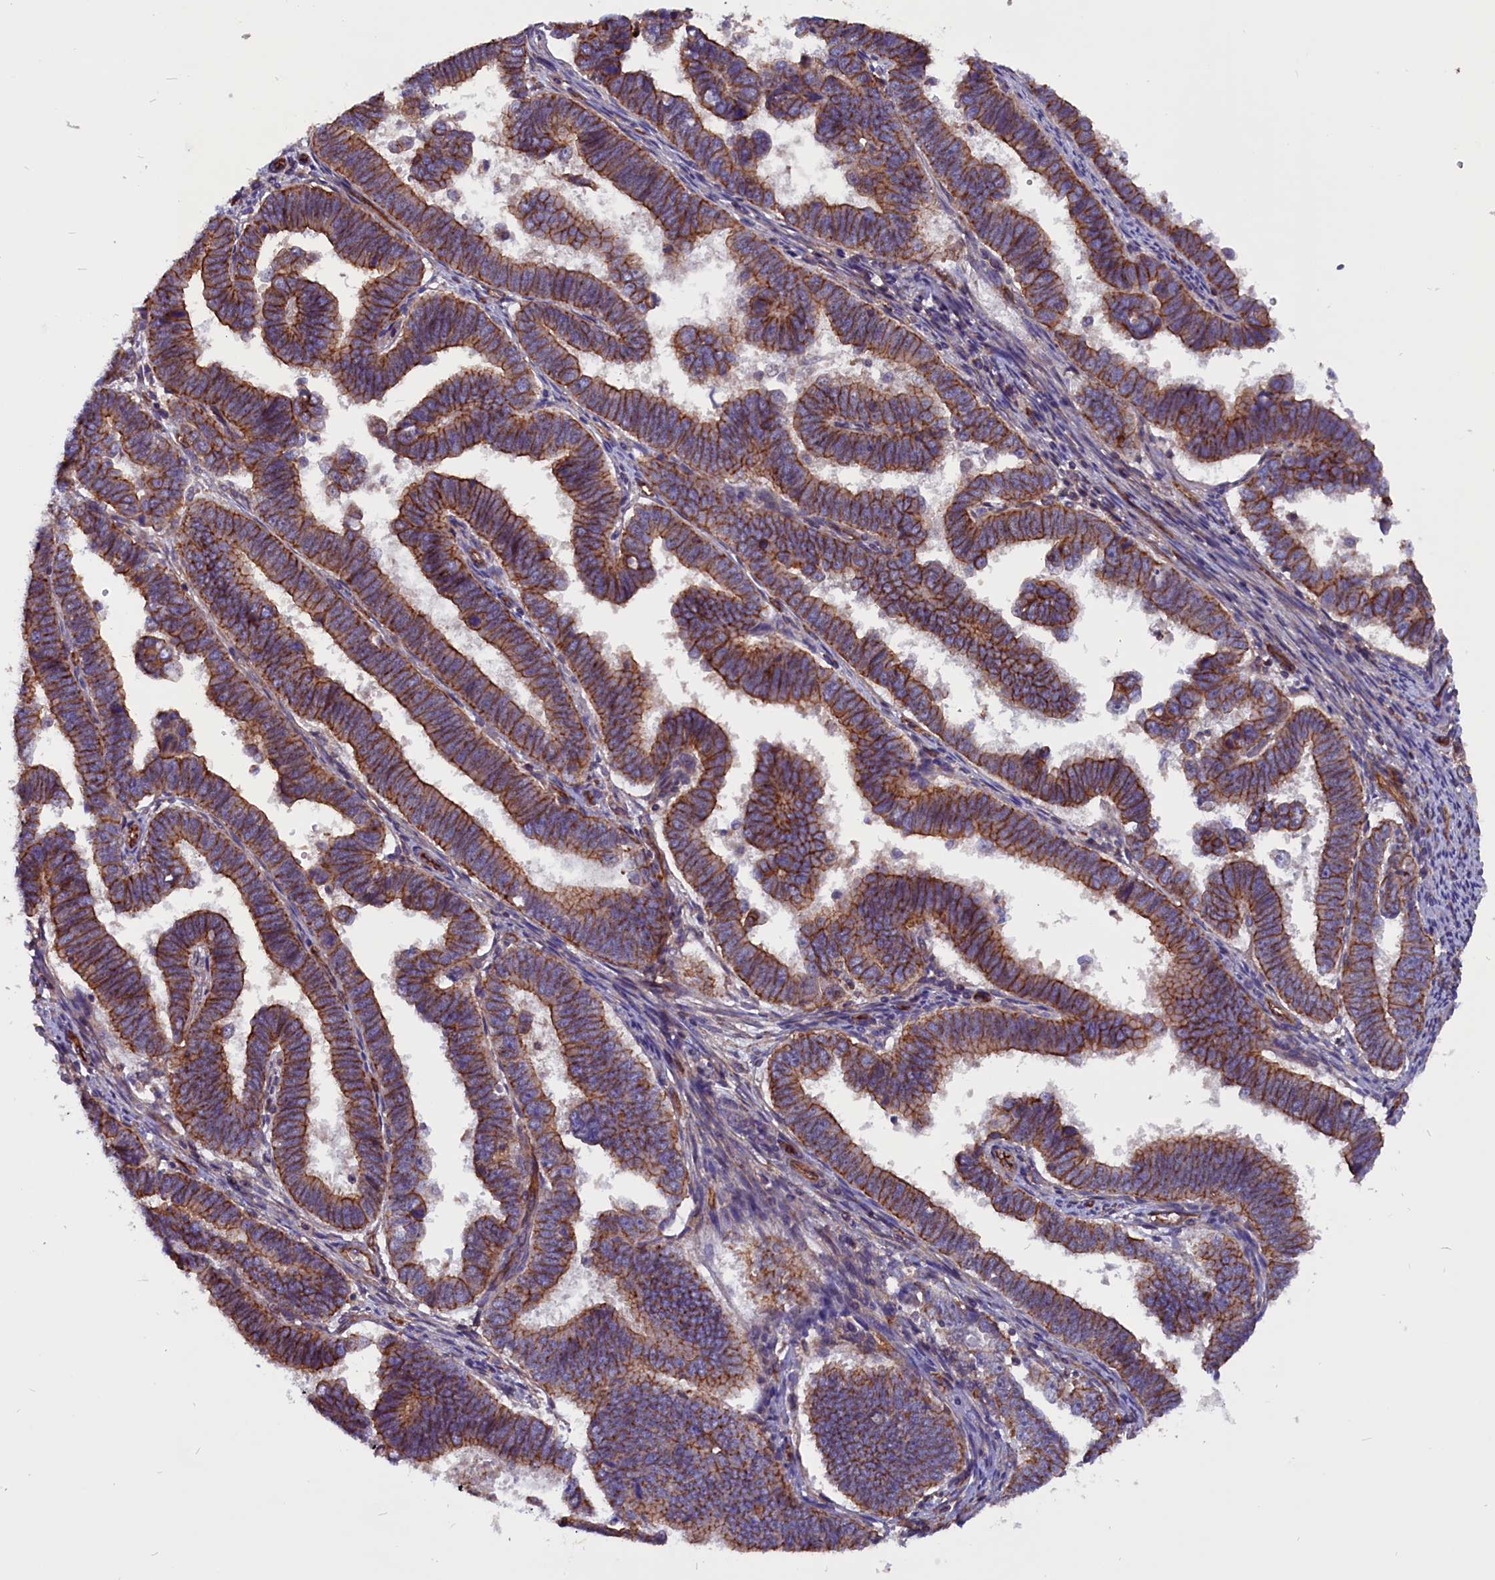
{"staining": {"intensity": "moderate", "quantity": ">75%", "location": "cytoplasmic/membranous"}, "tissue": "endometrial cancer", "cell_type": "Tumor cells", "image_type": "cancer", "snomed": [{"axis": "morphology", "description": "Adenocarcinoma, NOS"}, {"axis": "topography", "description": "Endometrium"}], "caption": "Adenocarcinoma (endometrial) stained for a protein exhibits moderate cytoplasmic/membranous positivity in tumor cells.", "gene": "ZNF749", "patient": {"sex": "female", "age": 75}}